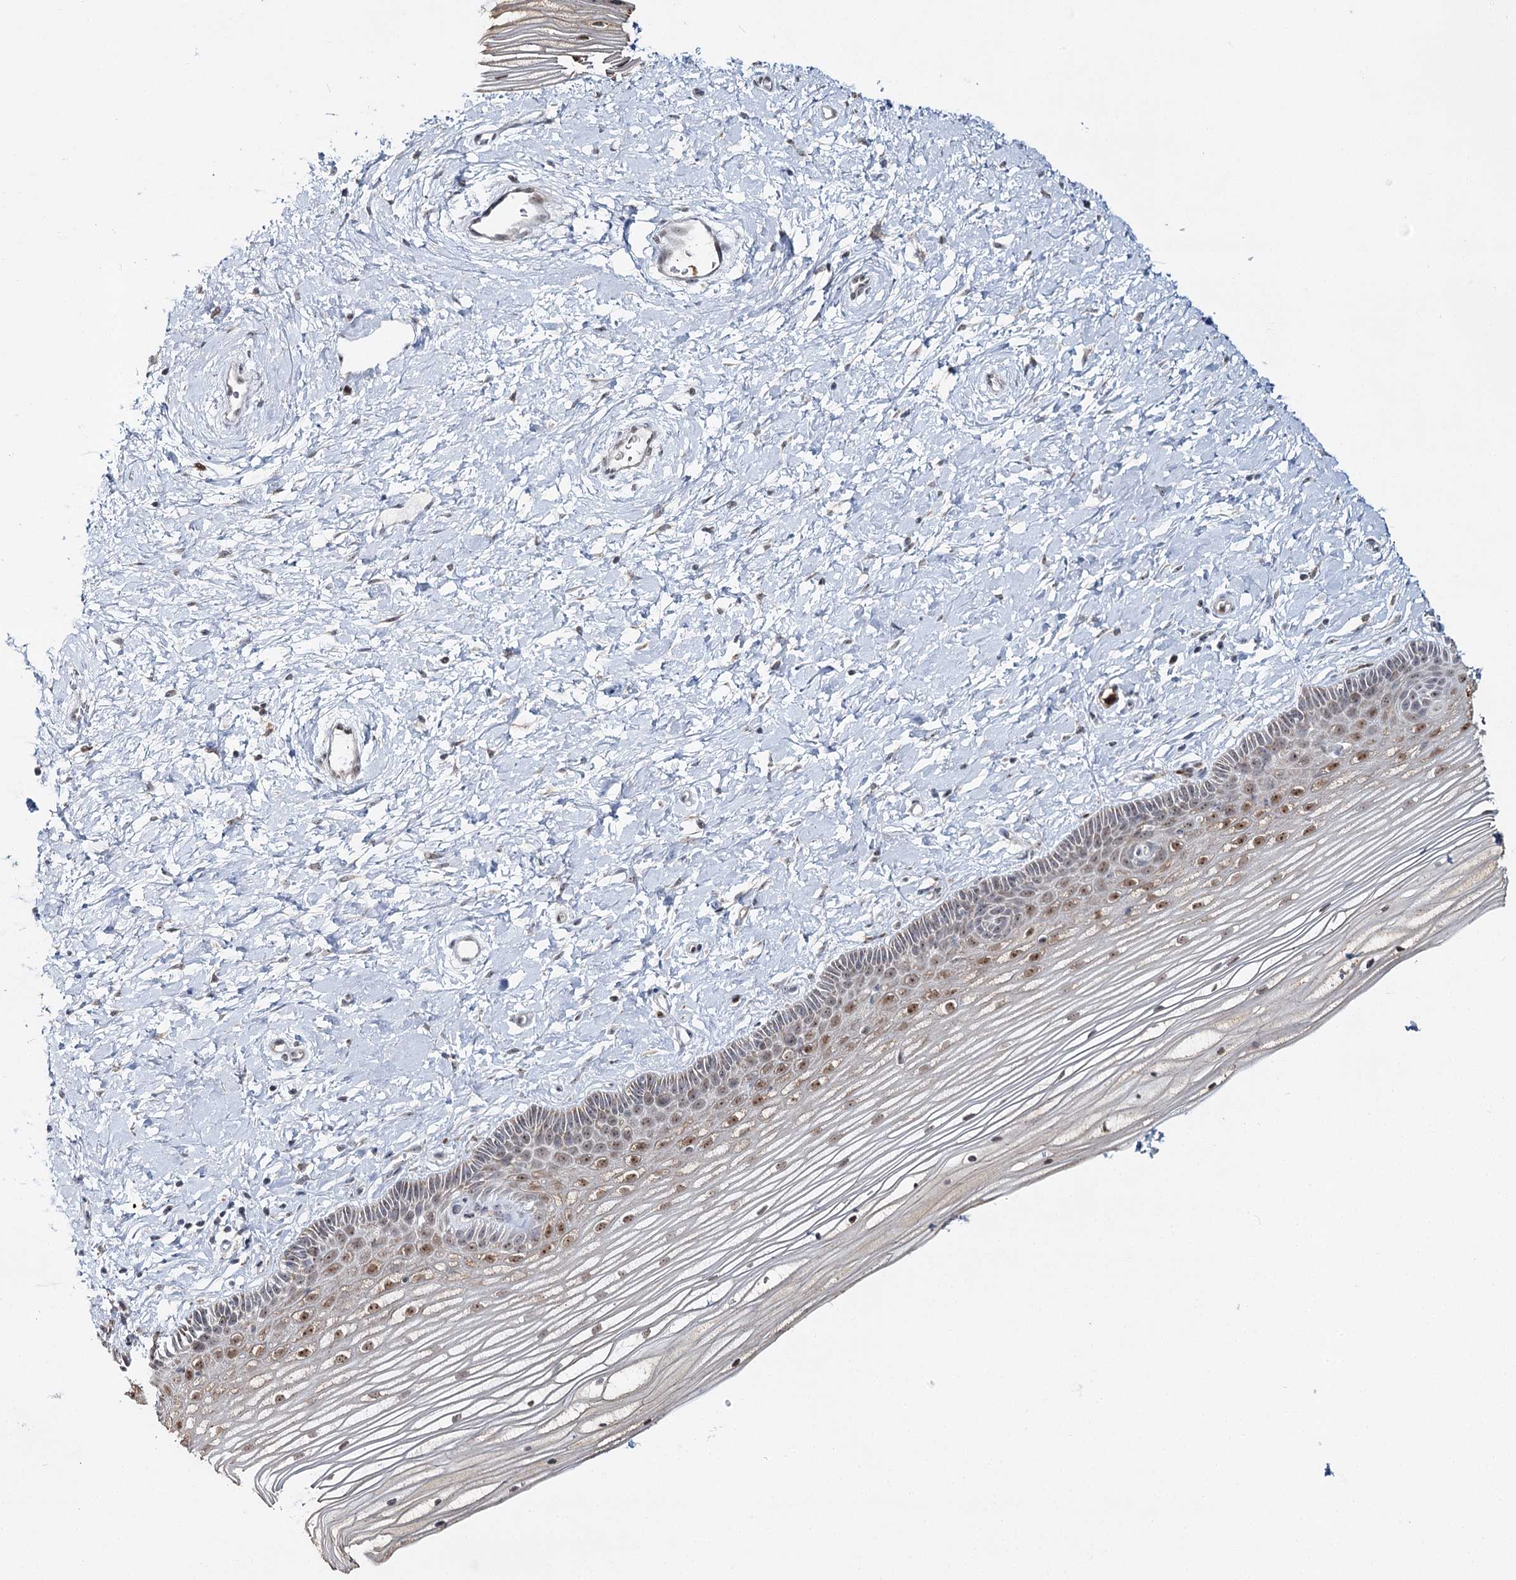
{"staining": {"intensity": "moderate", "quantity": ">75%", "location": "cytoplasmic/membranous,nuclear"}, "tissue": "vagina", "cell_type": "Squamous epithelial cells", "image_type": "normal", "snomed": [{"axis": "morphology", "description": "Normal tissue, NOS"}, {"axis": "topography", "description": "Vagina"}, {"axis": "topography", "description": "Cervix"}], "caption": "A brown stain highlights moderate cytoplasmic/membranous,nuclear positivity of a protein in squamous epithelial cells of unremarkable vagina.", "gene": "ATAD1", "patient": {"sex": "female", "age": 40}}